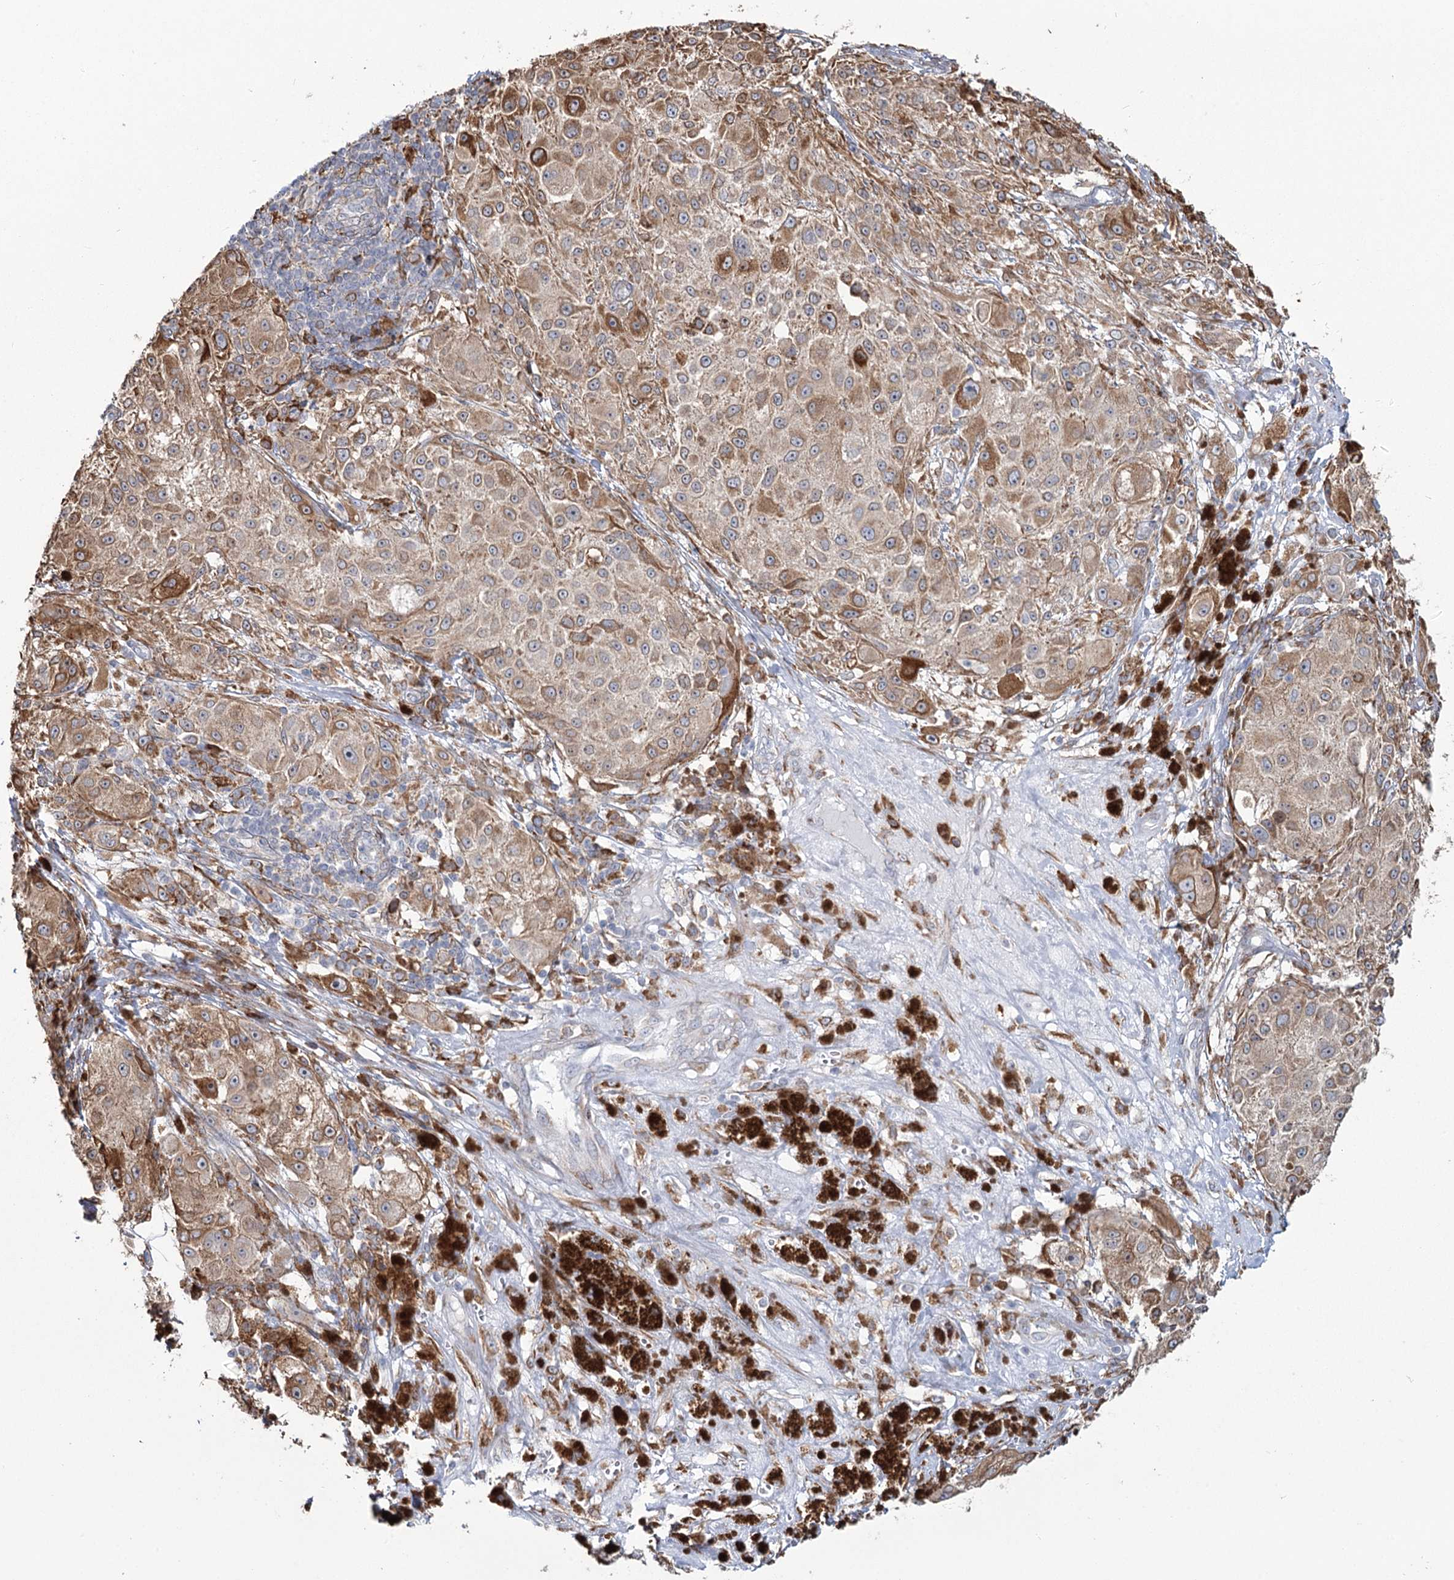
{"staining": {"intensity": "moderate", "quantity": ">75%", "location": "cytoplasmic/membranous"}, "tissue": "melanoma", "cell_type": "Tumor cells", "image_type": "cancer", "snomed": [{"axis": "morphology", "description": "Necrosis, NOS"}, {"axis": "morphology", "description": "Malignant melanoma, NOS"}, {"axis": "topography", "description": "Skin"}], "caption": "Tumor cells display moderate cytoplasmic/membranous staining in about >75% of cells in melanoma. (DAB = brown stain, brightfield microscopy at high magnification).", "gene": "ZCCHC9", "patient": {"sex": "female", "age": 87}}